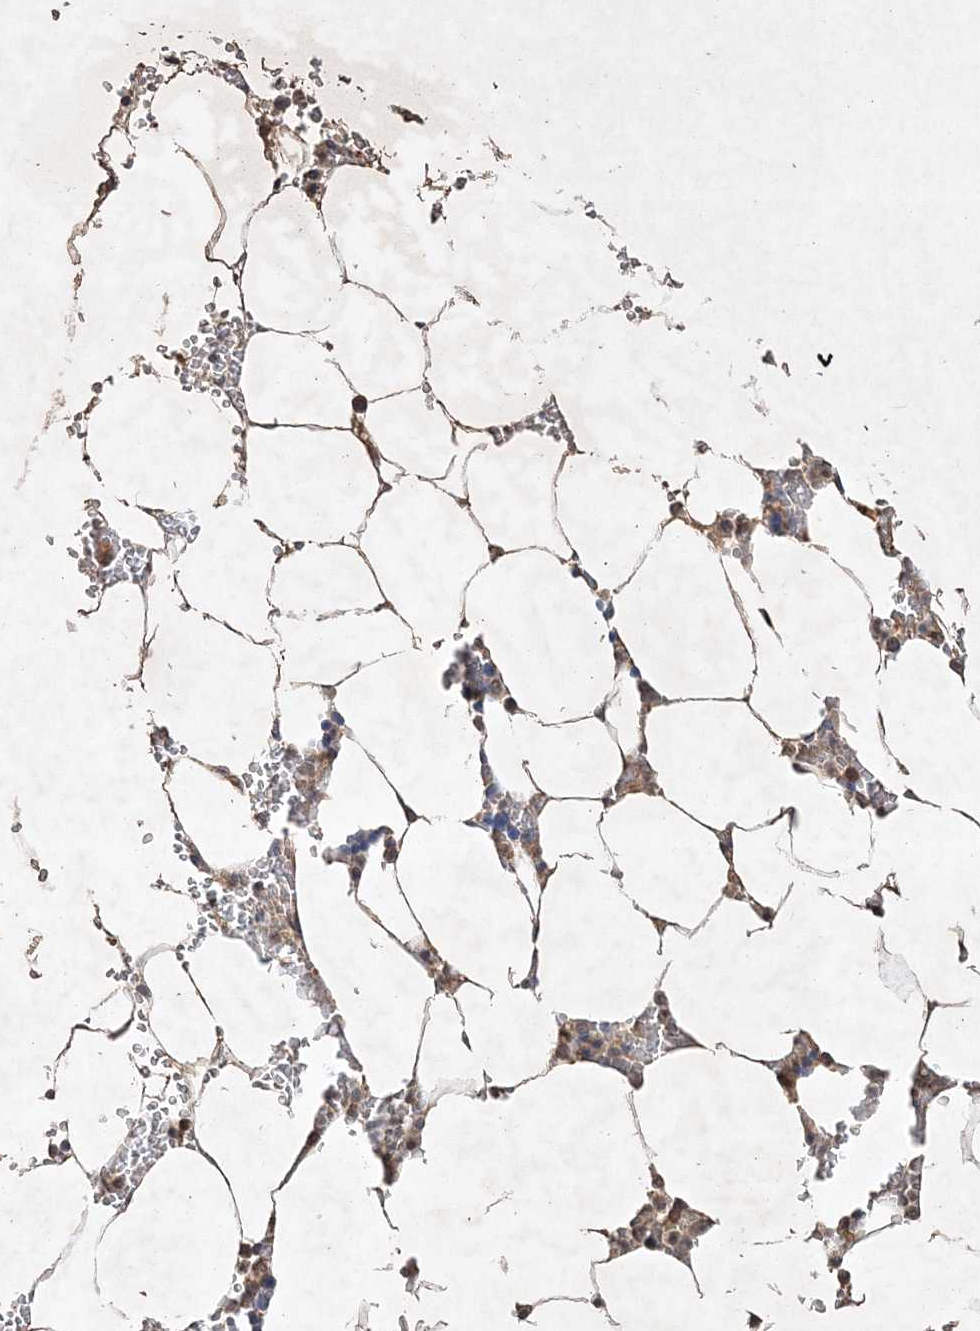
{"staining": {"intensity": "weak", "quantity": "<25%", "location": "cytoplasmic/membranous"}, "tissue": "bone marrow", "cell_type": "Hematopoietic cells", "image_type": "normal", "snomed": [{"axis": "morphology", "description": "Normal tissue, NOS"}, {"axis": "topography", "description": "Bone marrow"}], "caption": "This micrograph is of benign bone marrow stained with IHC to label a protein in brown with the nuclei are counter-stained blue. There is no staining in hematopoietic cells. (Brightfield microscopy of DAB immunohistochemistry (IHC) at high magnification).", "gene": "C3orf38", "patient": {"sex": "male", "age": 70}}